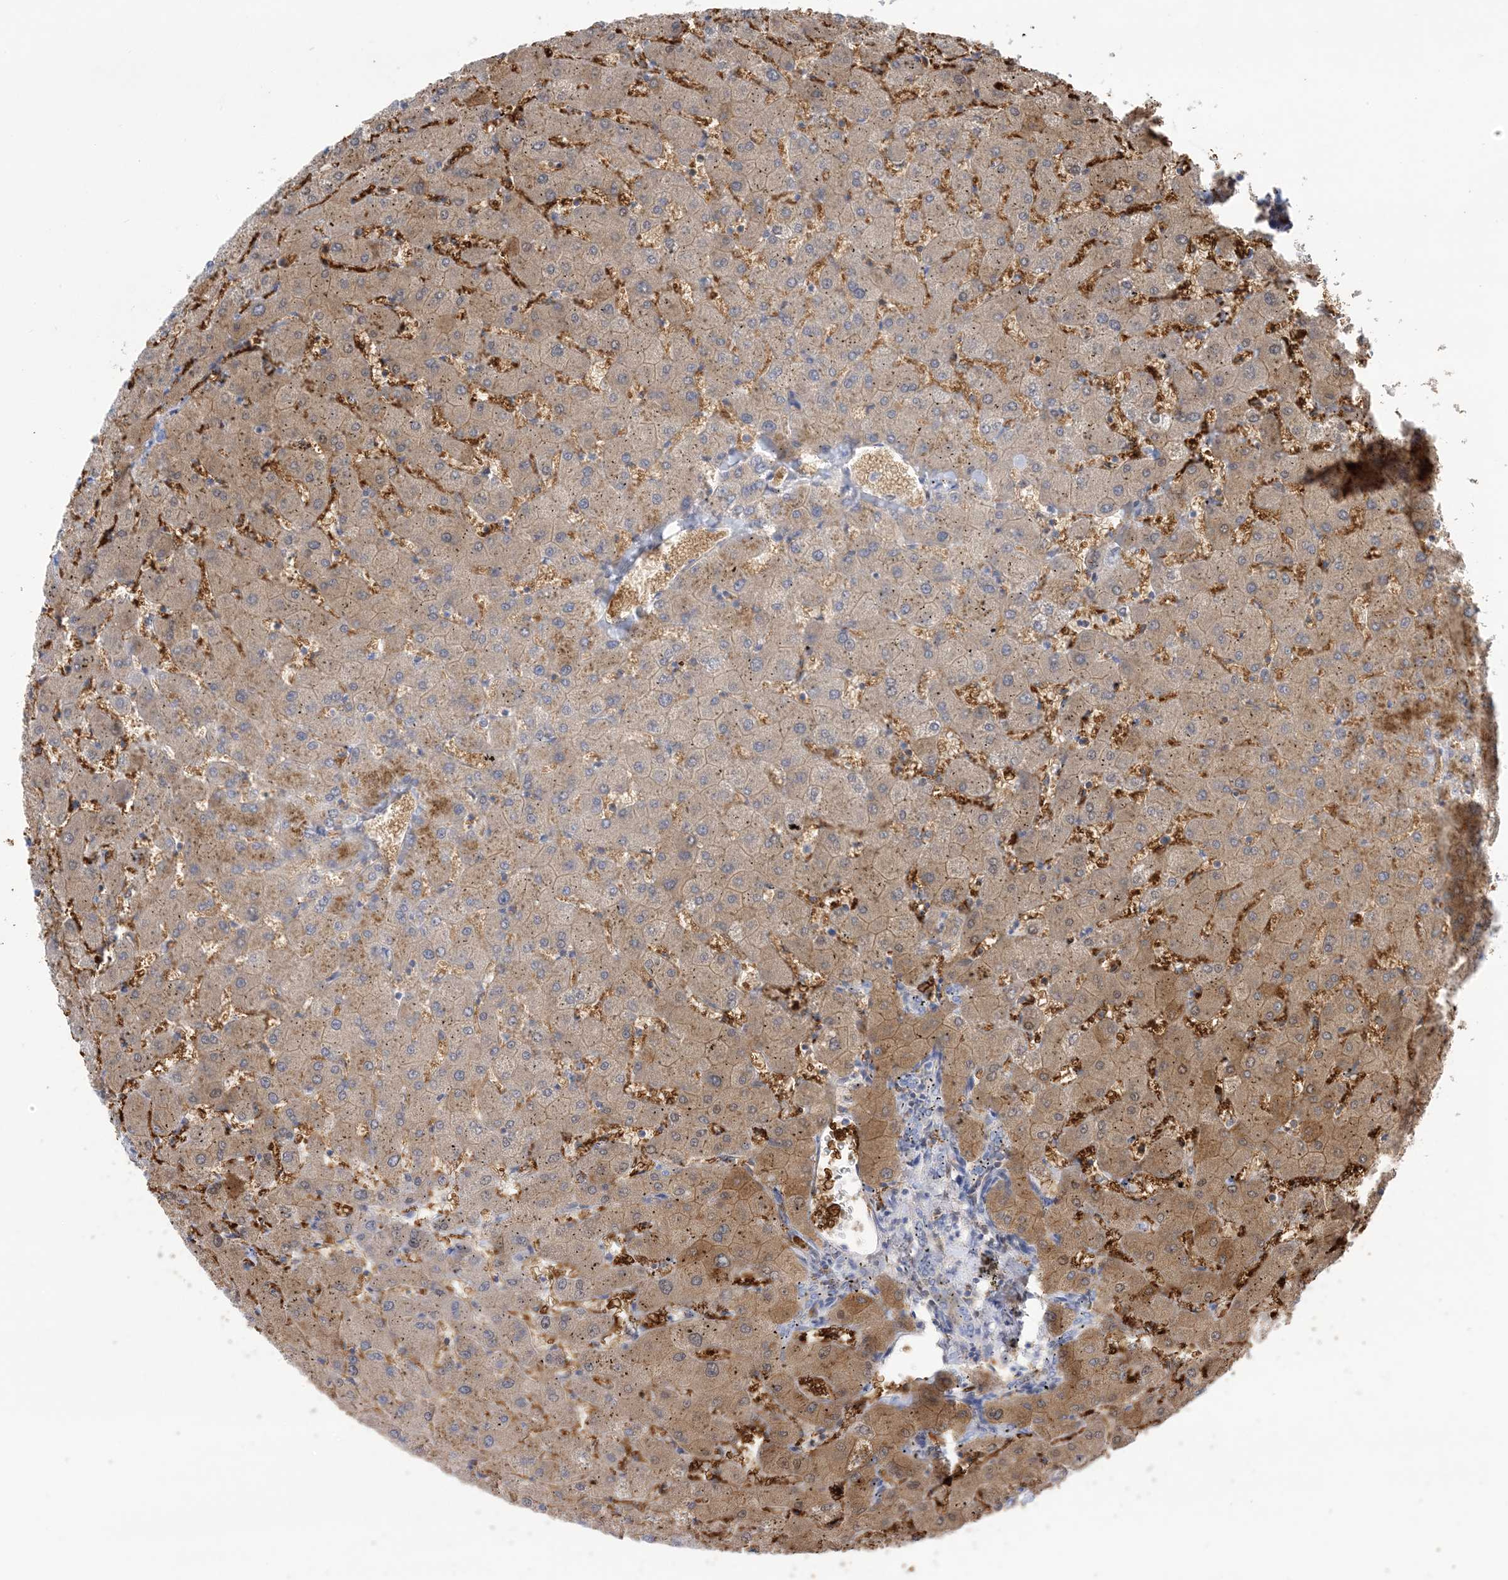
{"staining": {"intensity": "weak", "quantity": "<25%", "location": "cytoplasmic/membranous"}, "tissue": "liver", "cell_type": "Cholangiocytes", "image_type": "normal", "snomed": [{"axis": "morphology", "description": "Normal tissue, NOS"}, {"axis": "topography", "description": "Liver"}], "caption": "Benign liver was stained to show a protein in brown. There is no significant expression in cholangiocytes.", "gene": "SH3YL1", "patient": {"sex": "female", "age": 63}}